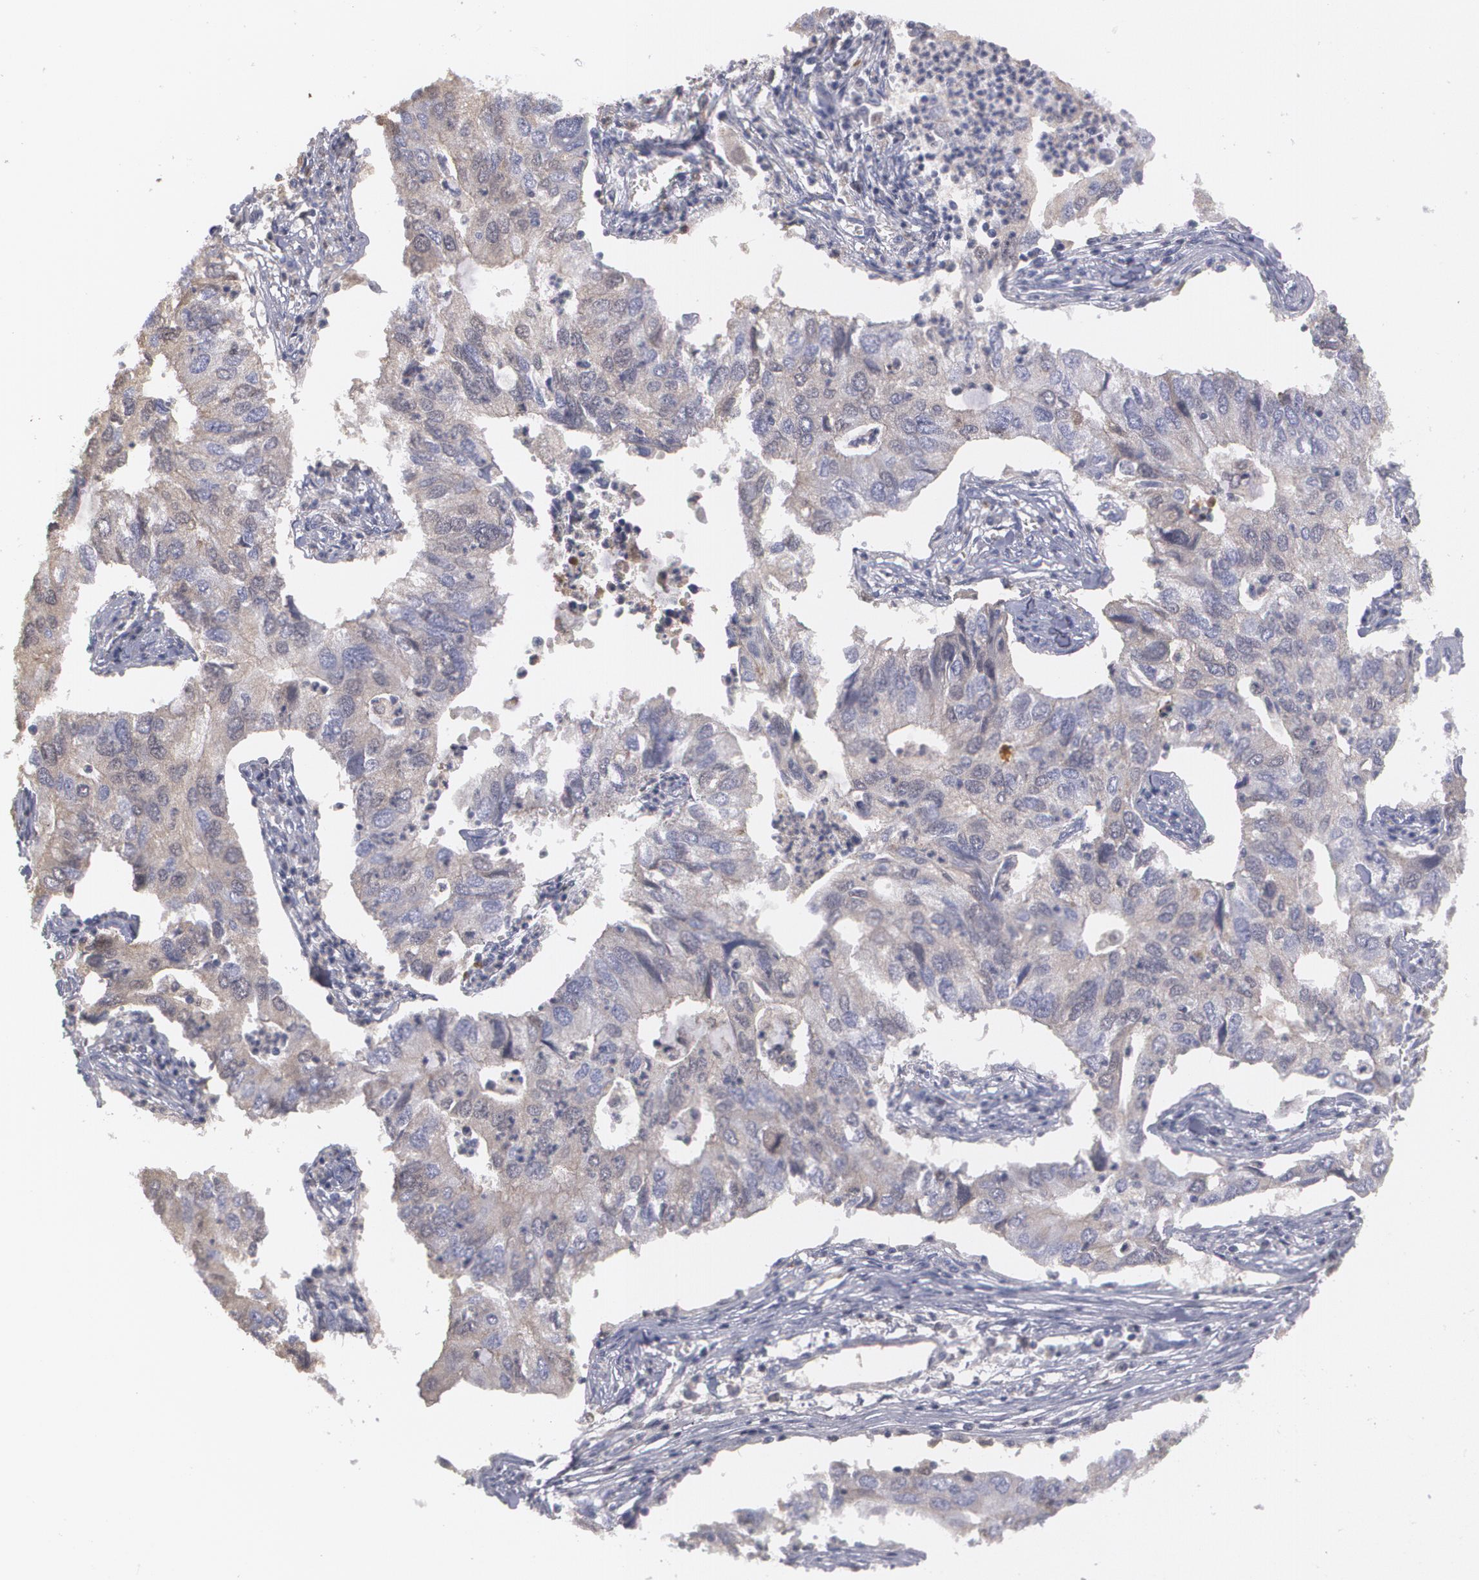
{"staining": {"intensity": "weak", "quantity": "<25%", "location": "cytoplasmic/membranous"}, "tissue": "lung cancer", "cell_type": "Tumor cells", "image_type": "cancer", "snomed": [{"axis": "morphology", "description": "Adenocarcinoma, NOS"}, {"axis": "topography", "description": "Lung"}], "caption": "There is no significant positivity in tumor cells of lung cancer (adenocarcinoma).", "gene": "SERPINA1", "patient": {"sex": "male", "age": 48}}